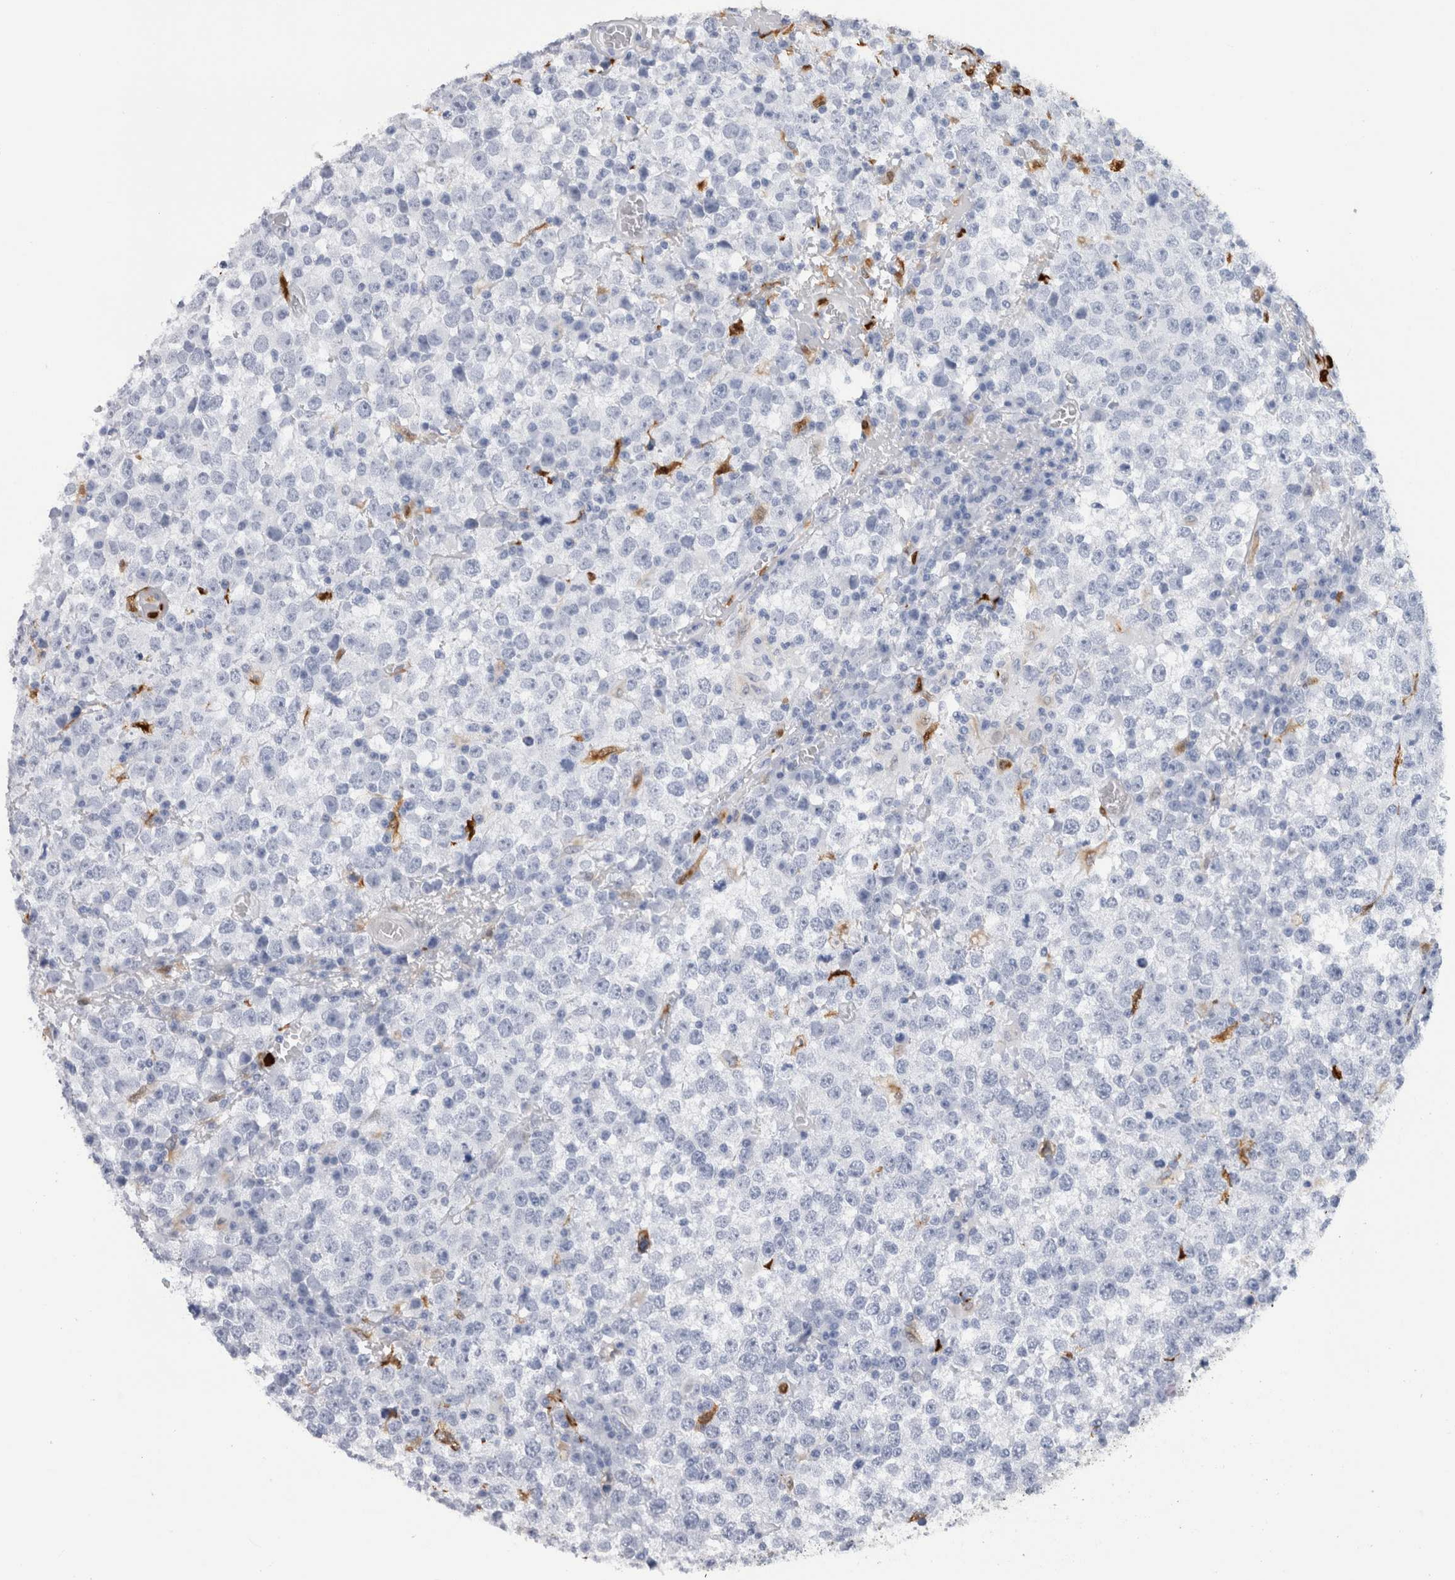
{"staining": {"intensity": "negative", "quantity": "none", "location": "none"}, "tissue": "testis cancer", "cell_type": "Tumor cells", "image_type": "cancer", "snomed": [{"axis": "morphology", "description": "Seminoma, NOS"}, {"axis": "topography", "description": "Testis"}], "caption": "Protein analysis of testis cancer demonstrates no significant staining in tumor cells.", "gene": "S100A8", "patient": {"sex": "male", "age": 65}}